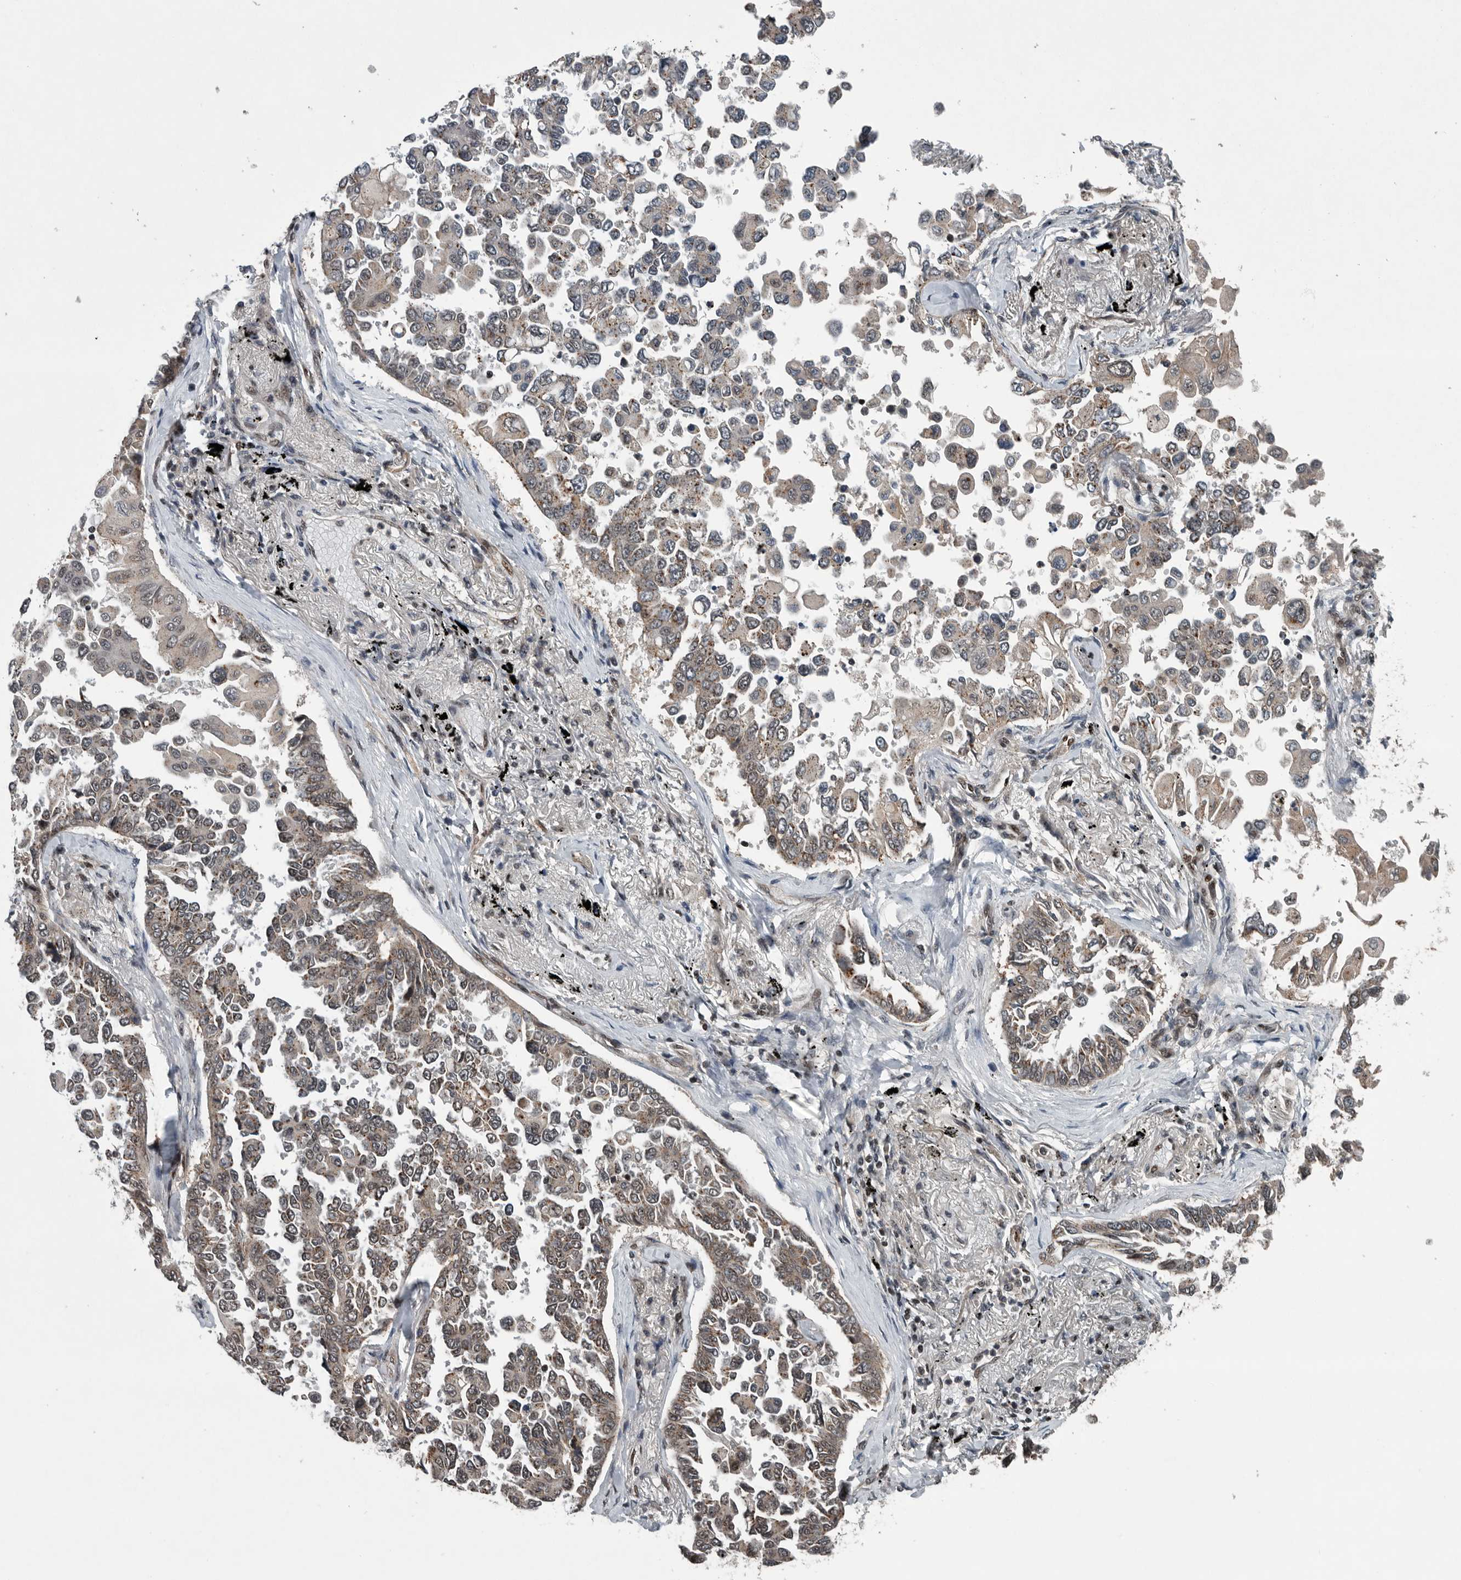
{"staining": {"intensity": "weak", "quantity": "25%-75%", "location": "cytoplasmic/membranous"}, "tissue": "lung cancer", "cell_type": "Tumor cells", "image_type": "cancer", "snomed": [{"axis": "morphology", "description": "Adenocarcinoma, NOS"}, {"axis": "topography", "description": "Lung"}], "caption": "The histopathology image shows staining of lung cancer (adenocarcinoma), revealing weak cytoplasmic/membranous protein expression (brown color) within tumor cells.", "gene": "SENP7", "patient": {"sex": "female", "age": 67}}